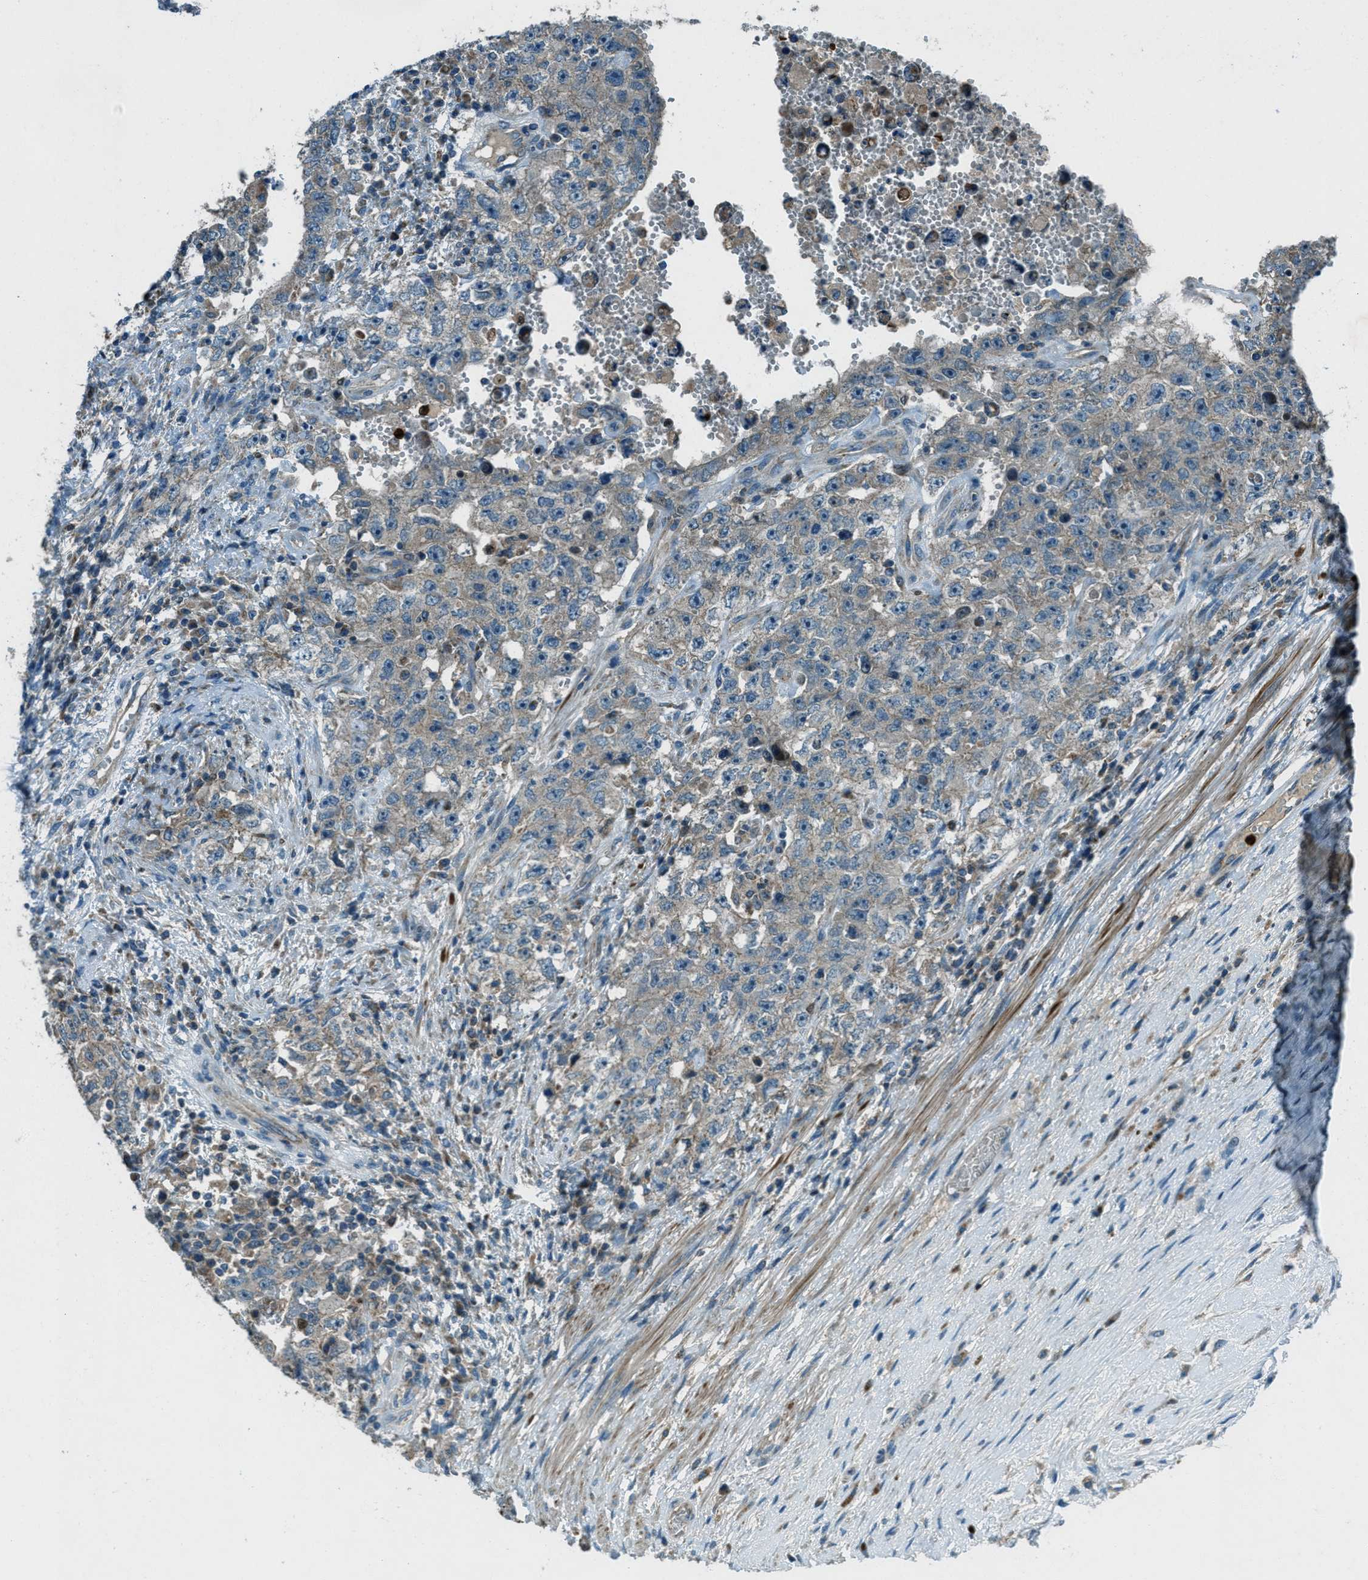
{"staining": {"intensity": "weak", "quantity": "25%-75%", "location": "cytoplasmic/membranous"}, "tissue": "testis cancer", "cell_type": "Tumor cells", "image_type": "cancer", "snomed": [{"axis": "morphology", "description": "Carcinoma, Embryonal, NOS"}, {"axis": "topography", "description": "Testis"}], "caption": "IHC of human testis embryonal carcinoma demonstrates low levels of weak cytoplasmic/membranous staining in approximately 25%-75% of tumor cells.", "gene": "FAR1", "patient": {"sex": "male", "age": 26}}